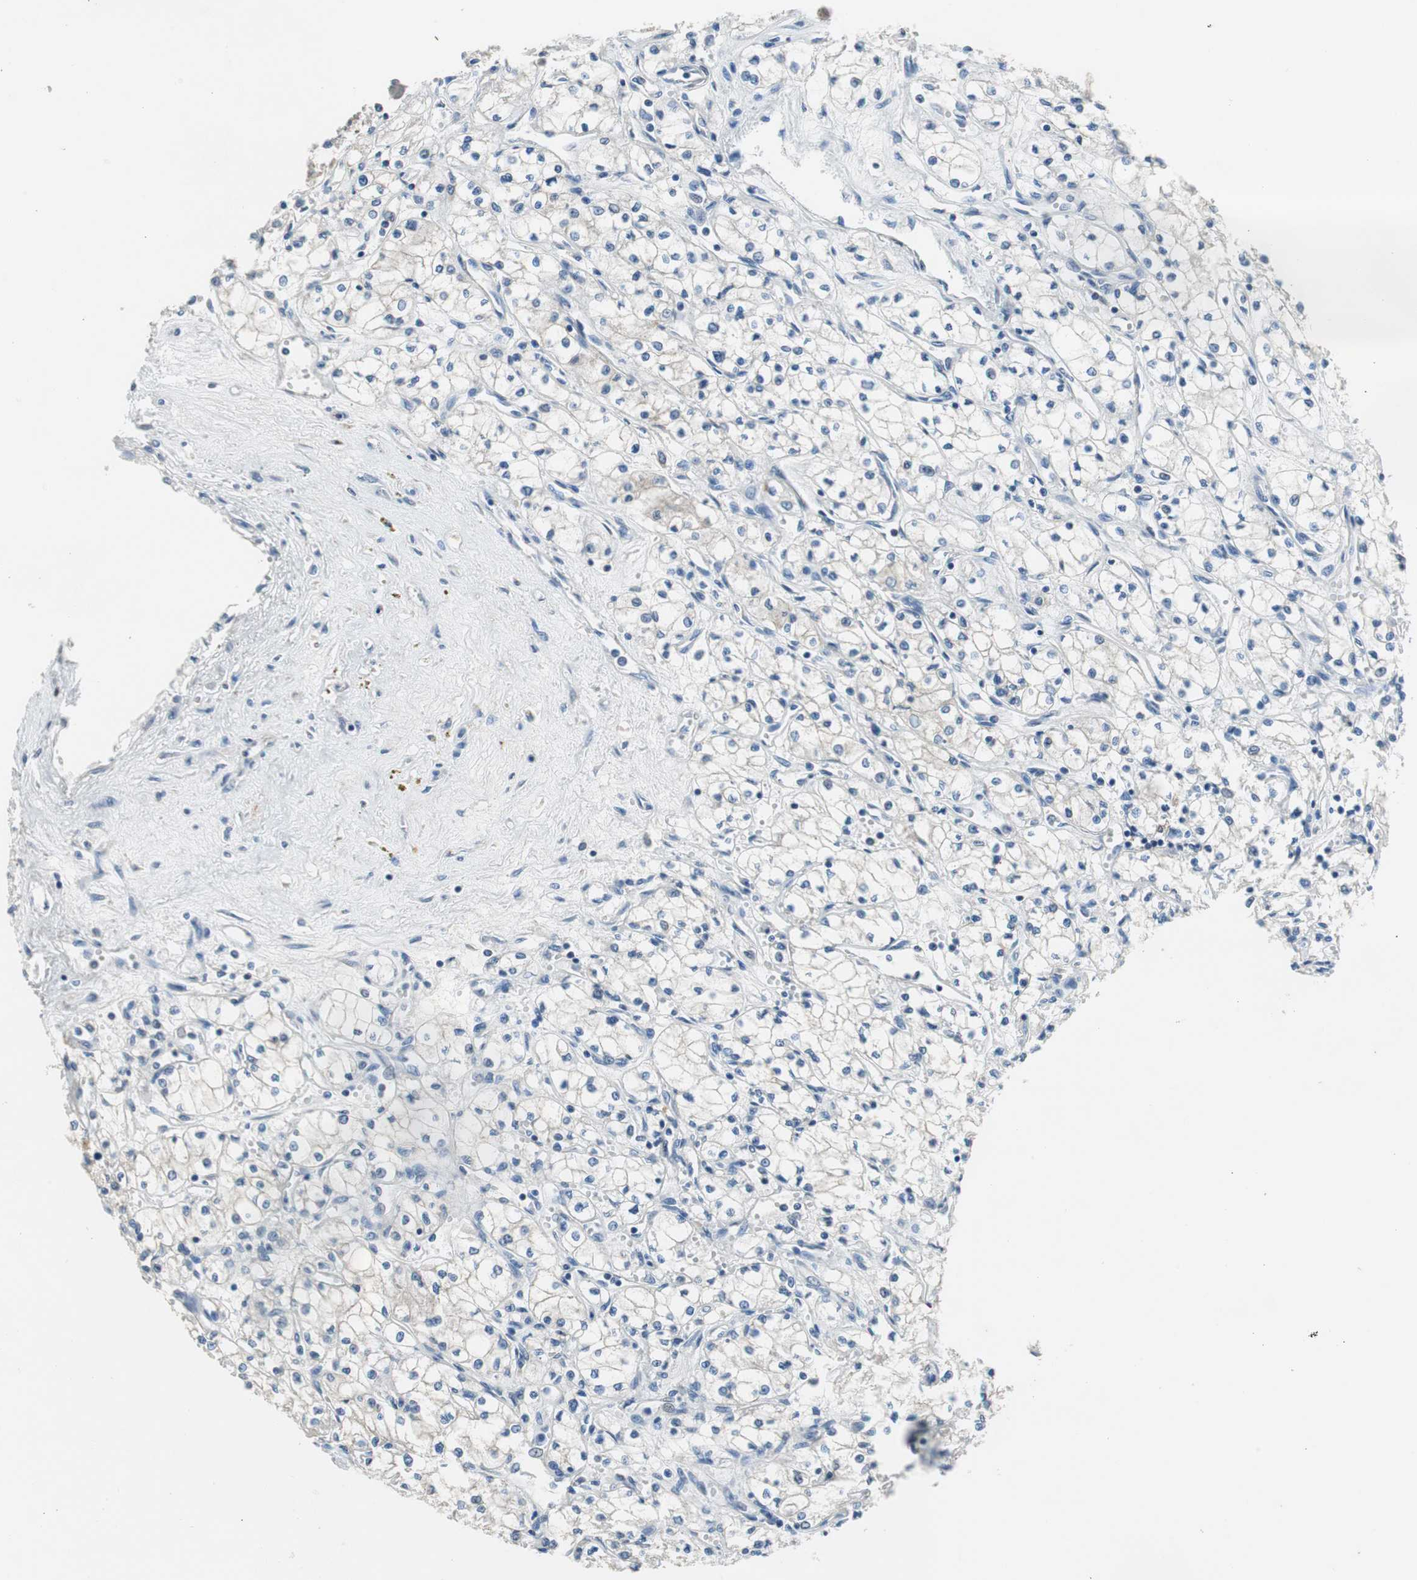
{"staining": {"intensity": "negative", "quantity": "none", "location": "none"}, "tissue": "renal cancer", "cell_type": "Tumor cells", "image_type": "cancer", "snomed": [{"axis": "morphology", "description": "Normal tissue, NOS"}, {"axis": "morphology", "description": "Adenocarcinoma, NOS"}, {"axis": "topography", "description": "Kidney"}], "caption": "This is a photomicrograph of immunohistochemistry (IHC) staining of renal cancer (adenocarcinoma), which shows no staining in tumor cells. (Stains: DAB immunohistochemistry (IHC) with hematoxylin counter stain, Microscopy: brightfield microscopy at high magnification).", "gene": "PRKCA", "patient": {"sex": "male", "age": 59}}